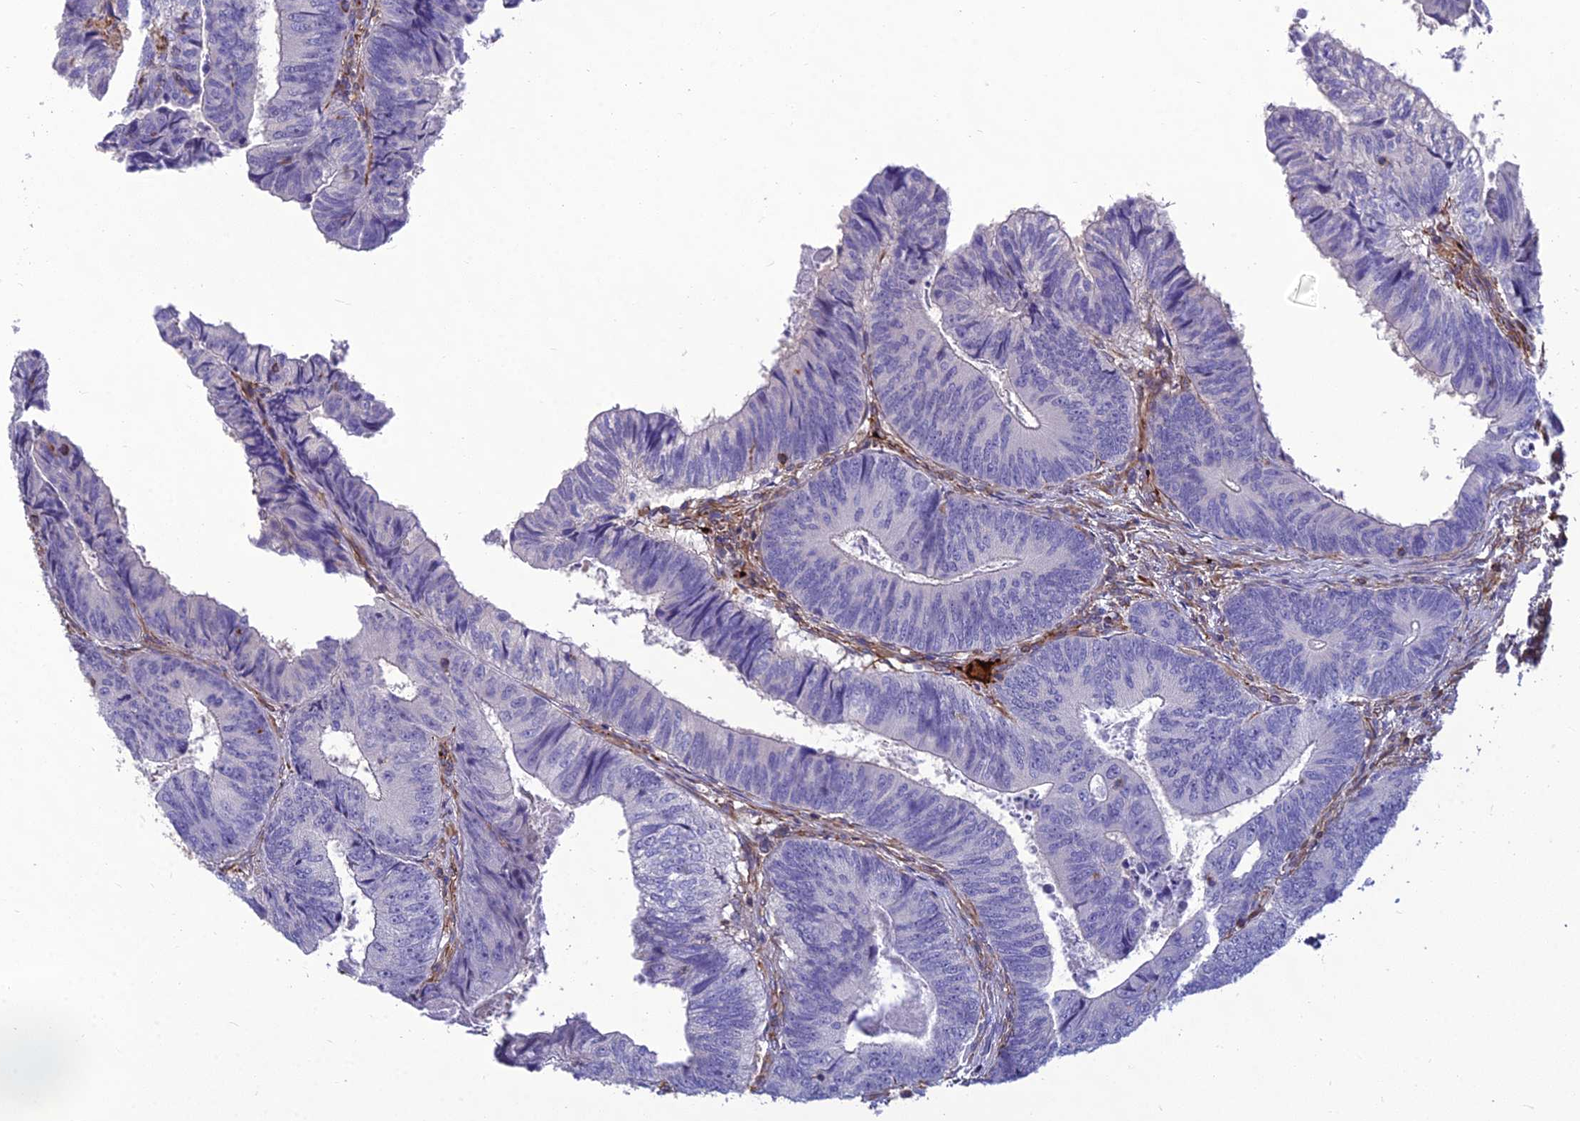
{"staining": {"intensity": "negative", "quantity": "none", "location": "none"}, "tissue": "colorectal cancer", "cell_type": "Tumor cells", "image_type": "cancer", "snomed": [{"axis": "morphology", "description": "Adenocarcinoma, NOS"}, {"axis": "topography", "description": "Colon"}], "caption": "Colorectal cancer (adenocarcinoma) was stained to show a protein in brown. There is no significant positivity in tumor cells.", "gene": "PSMD11", "patient": {"sex": "female", "age": 67}}